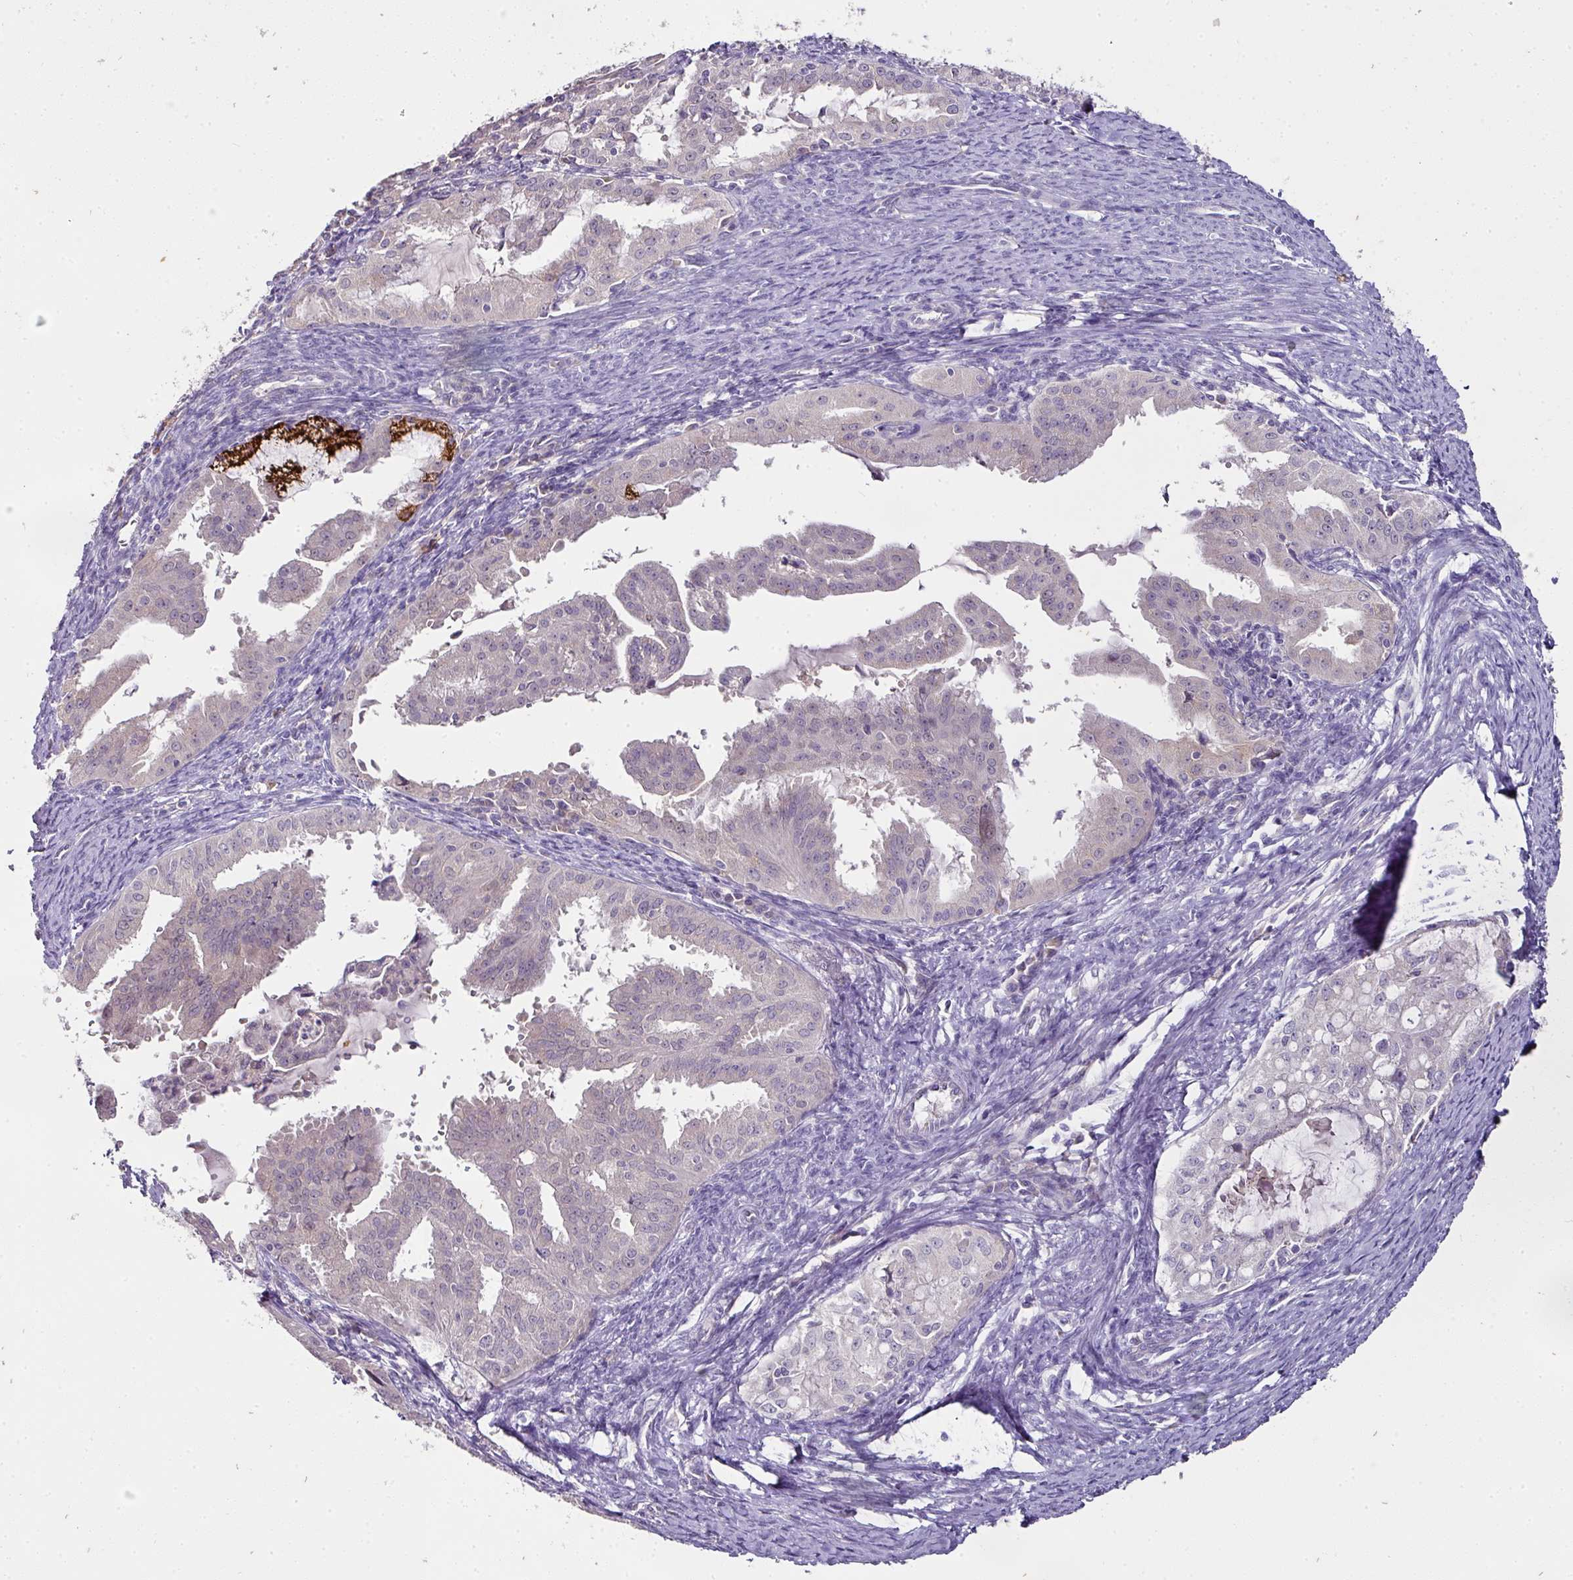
{"staining": {"intensity": "negative", "quantity": "none", "location": "none"}, "tissue": "endometrial cancer", "cell_type": "Tumor cells", "image_type": "cancer", "snomed": [{"axis": "morphology", "description": "Adenocarcinoma, NOS"}, {"axis": "topography", "description": "Endometrium"}], "caption": "DAB immunohistochemical staining of endometrial cancer (adenocarcinoma) demonstrates no significant staining in tumor cells.", "gene": "SKIC2", "patient": {"sex": "female", "age": 70}}